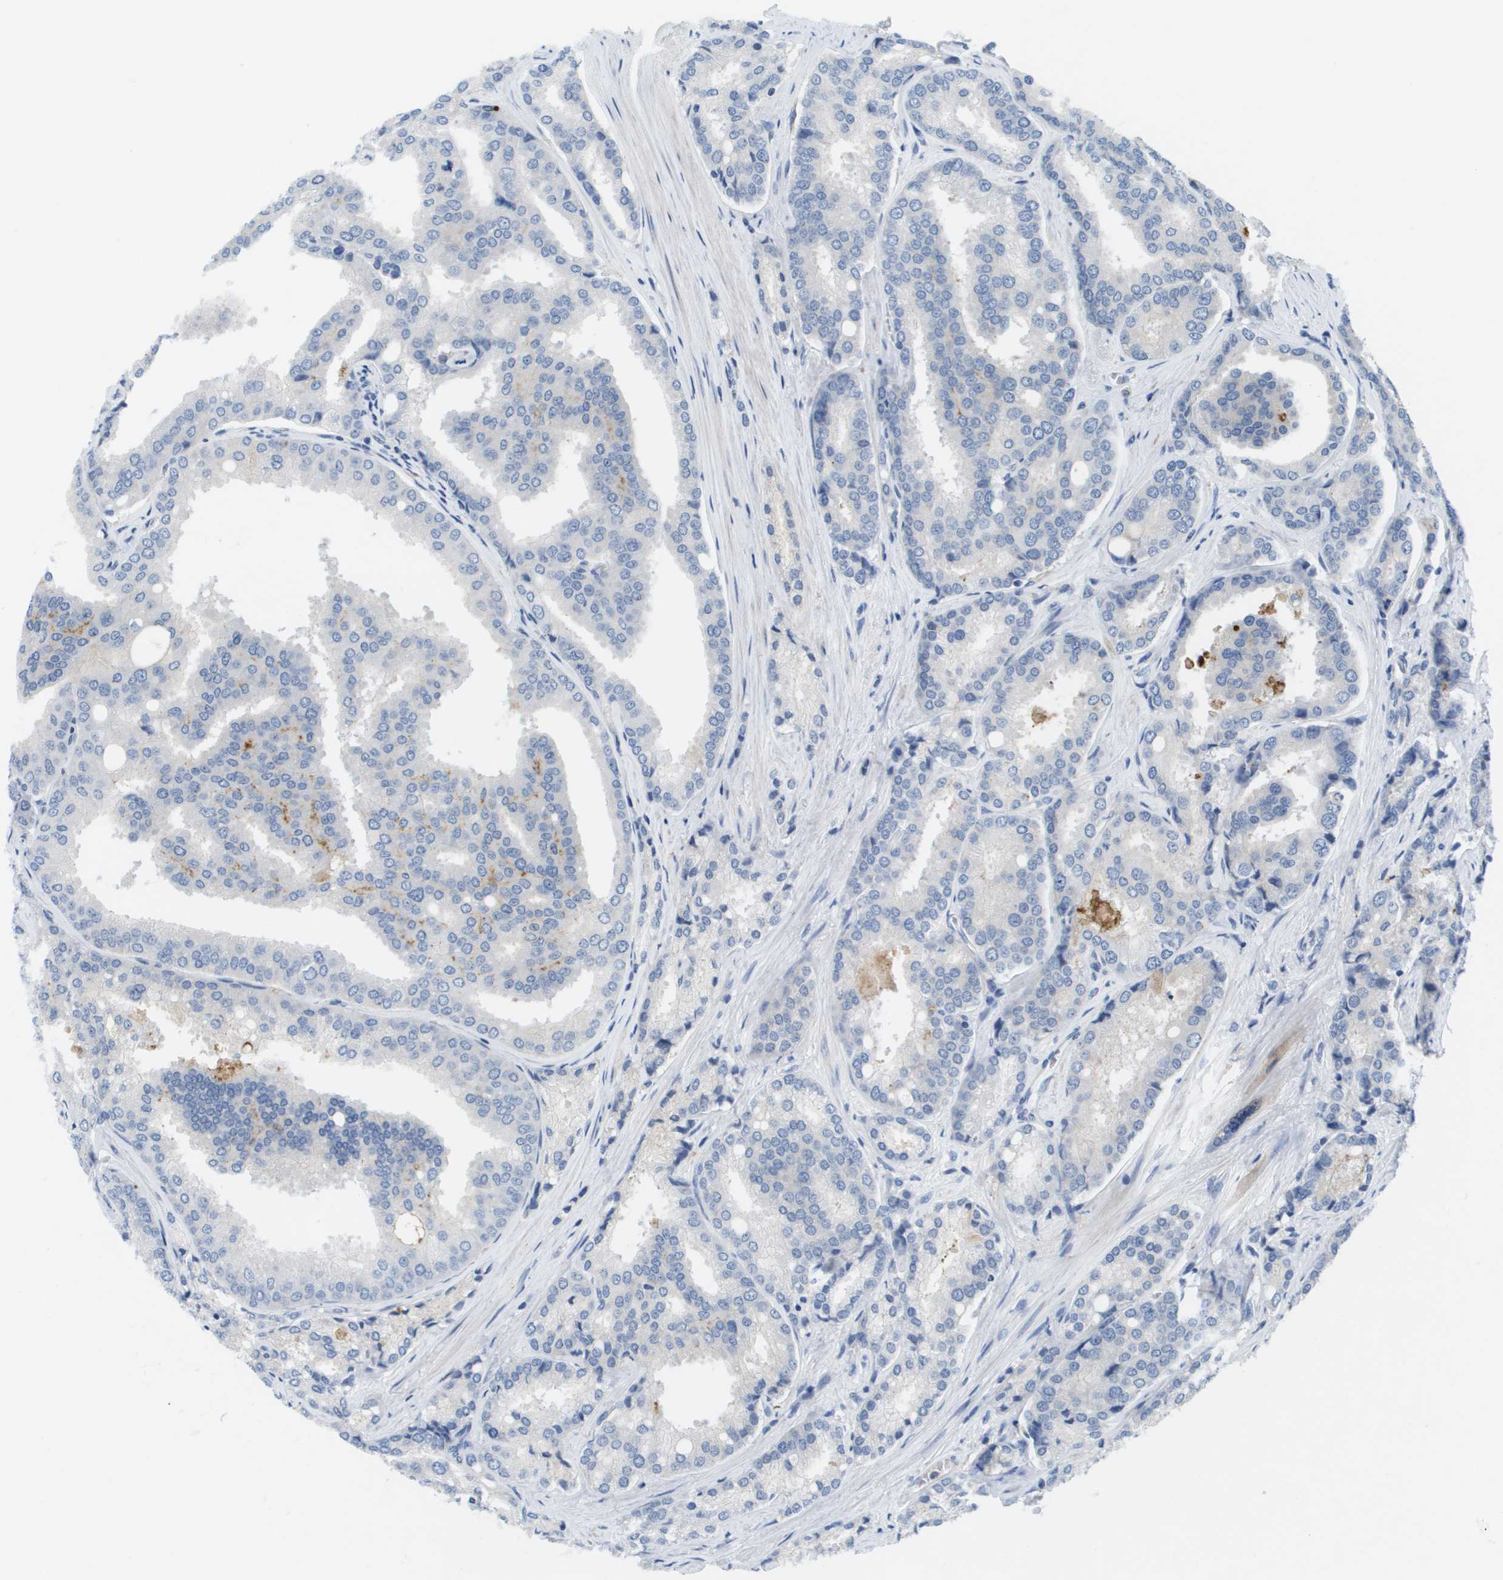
{"staining": {"intensity": "negative", "quantity": "none", "location": "none"}, "tissue": "prostate cancer", "cell_type": "Tumor cells", "image_type": "cancer", "snomed": [{"axis": "morphology", "description": "Adenocarcinoma, High grade"}, {"axis": "topography", "description": "Prostate"}], "caption": "High power microscopy image of an immunohistochemistry photomicrograph of prostate high-grade adenocarcinoma, revealing no significant expression in tumor cells. The staining is performed using DAB (3,3'-diaminobenzidine) brown chromogen with nuclei counter-stained in using hematoxylin.", "gene": "LIPG", "patient": {"sex": "male", "age": 50}}